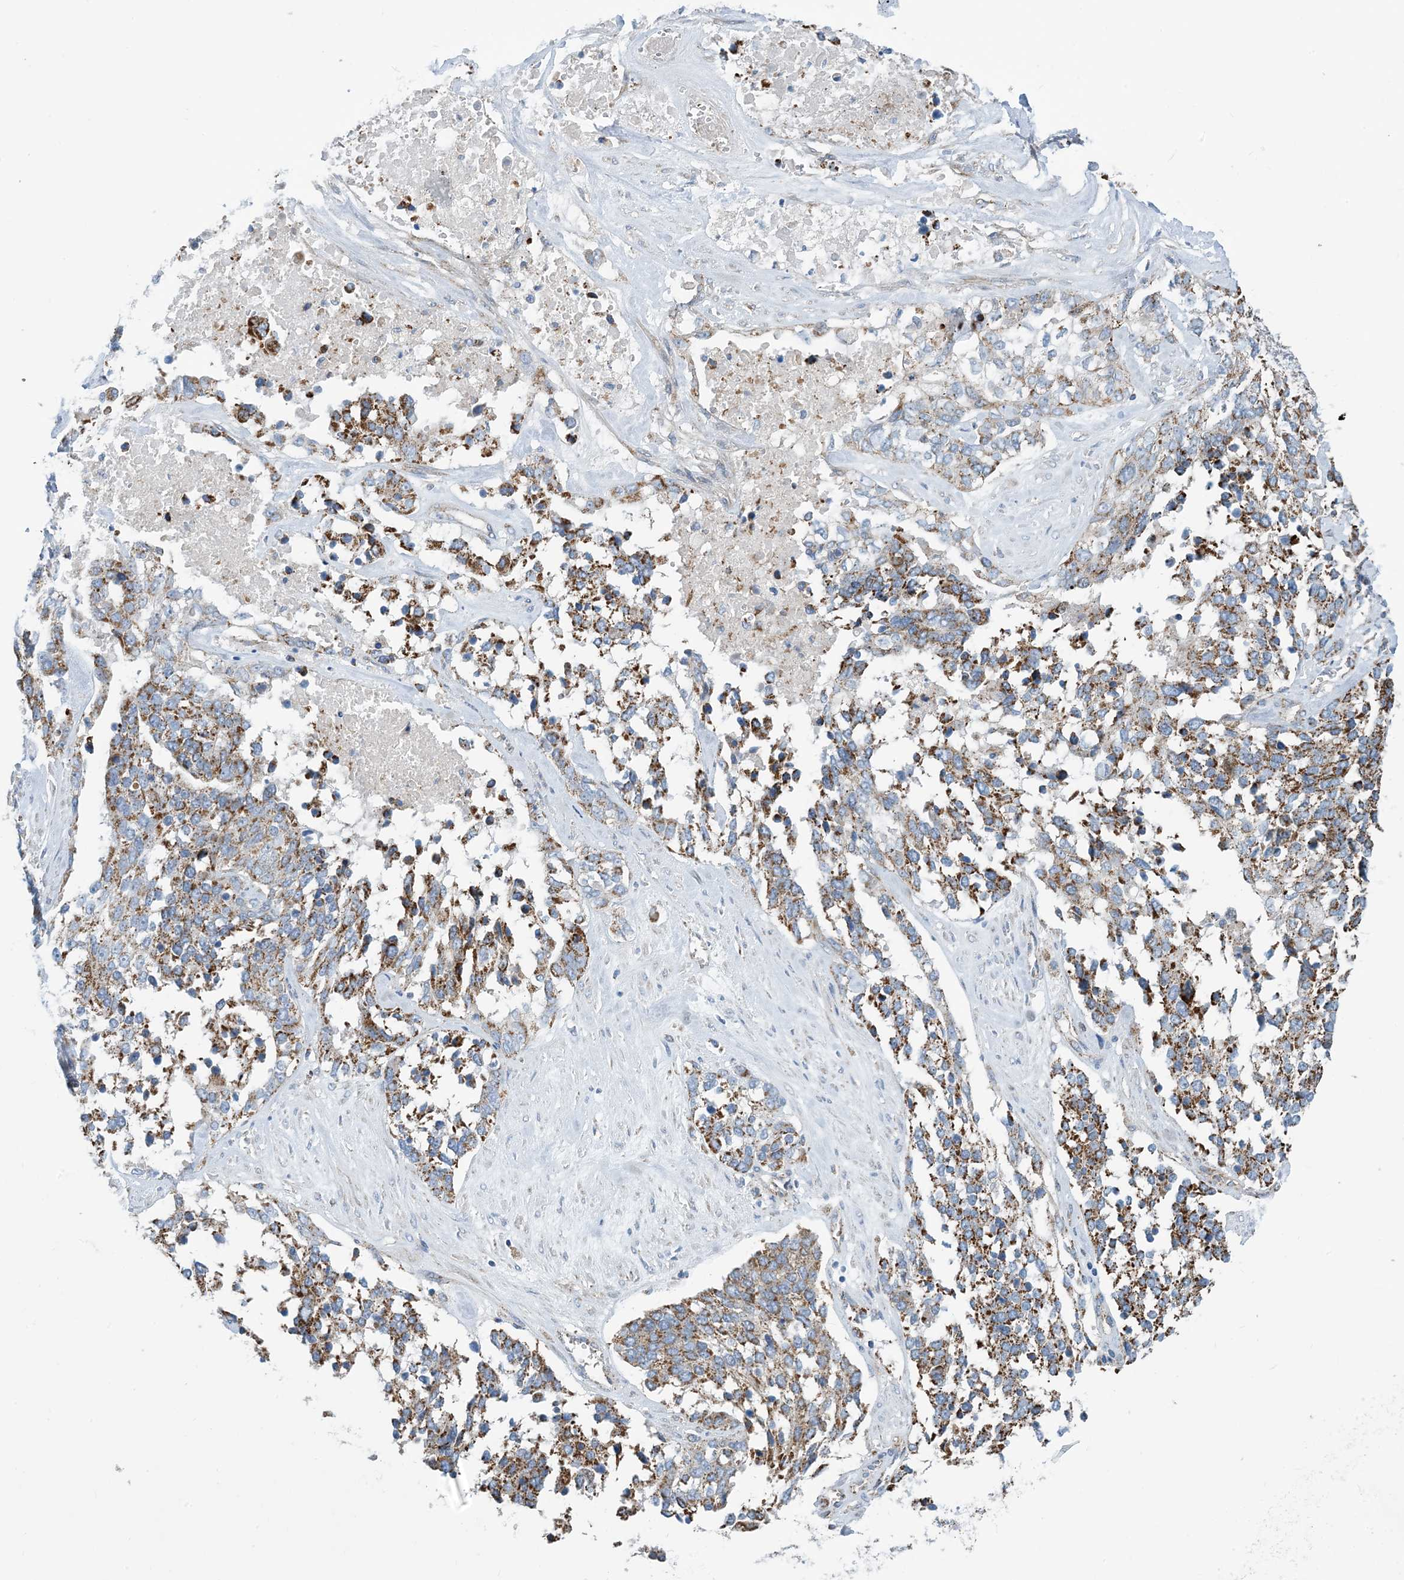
{"staining": {"intensity": "moderate", "quantity": ">75%", "location": "cytoplasmic/membranous"}, "tissue": "ovarian cancer", "cell_type": "Tumor cells", "image_type": "cancer", "snomed": [{"axis": "morphology", "description": "Cystadenocarcinoma, serous, NOS"}, {"axis": "topography", "description": "Ovary"}], "caption": "Tumor cells reveal medium levels of moderate cytoplasmic/membranous staining in about >75% of cells in serous cystadenocarcinoma (ovarian).", "gene": "PHOSPHO2", "patient": {"sex": "female", "age": 44}}